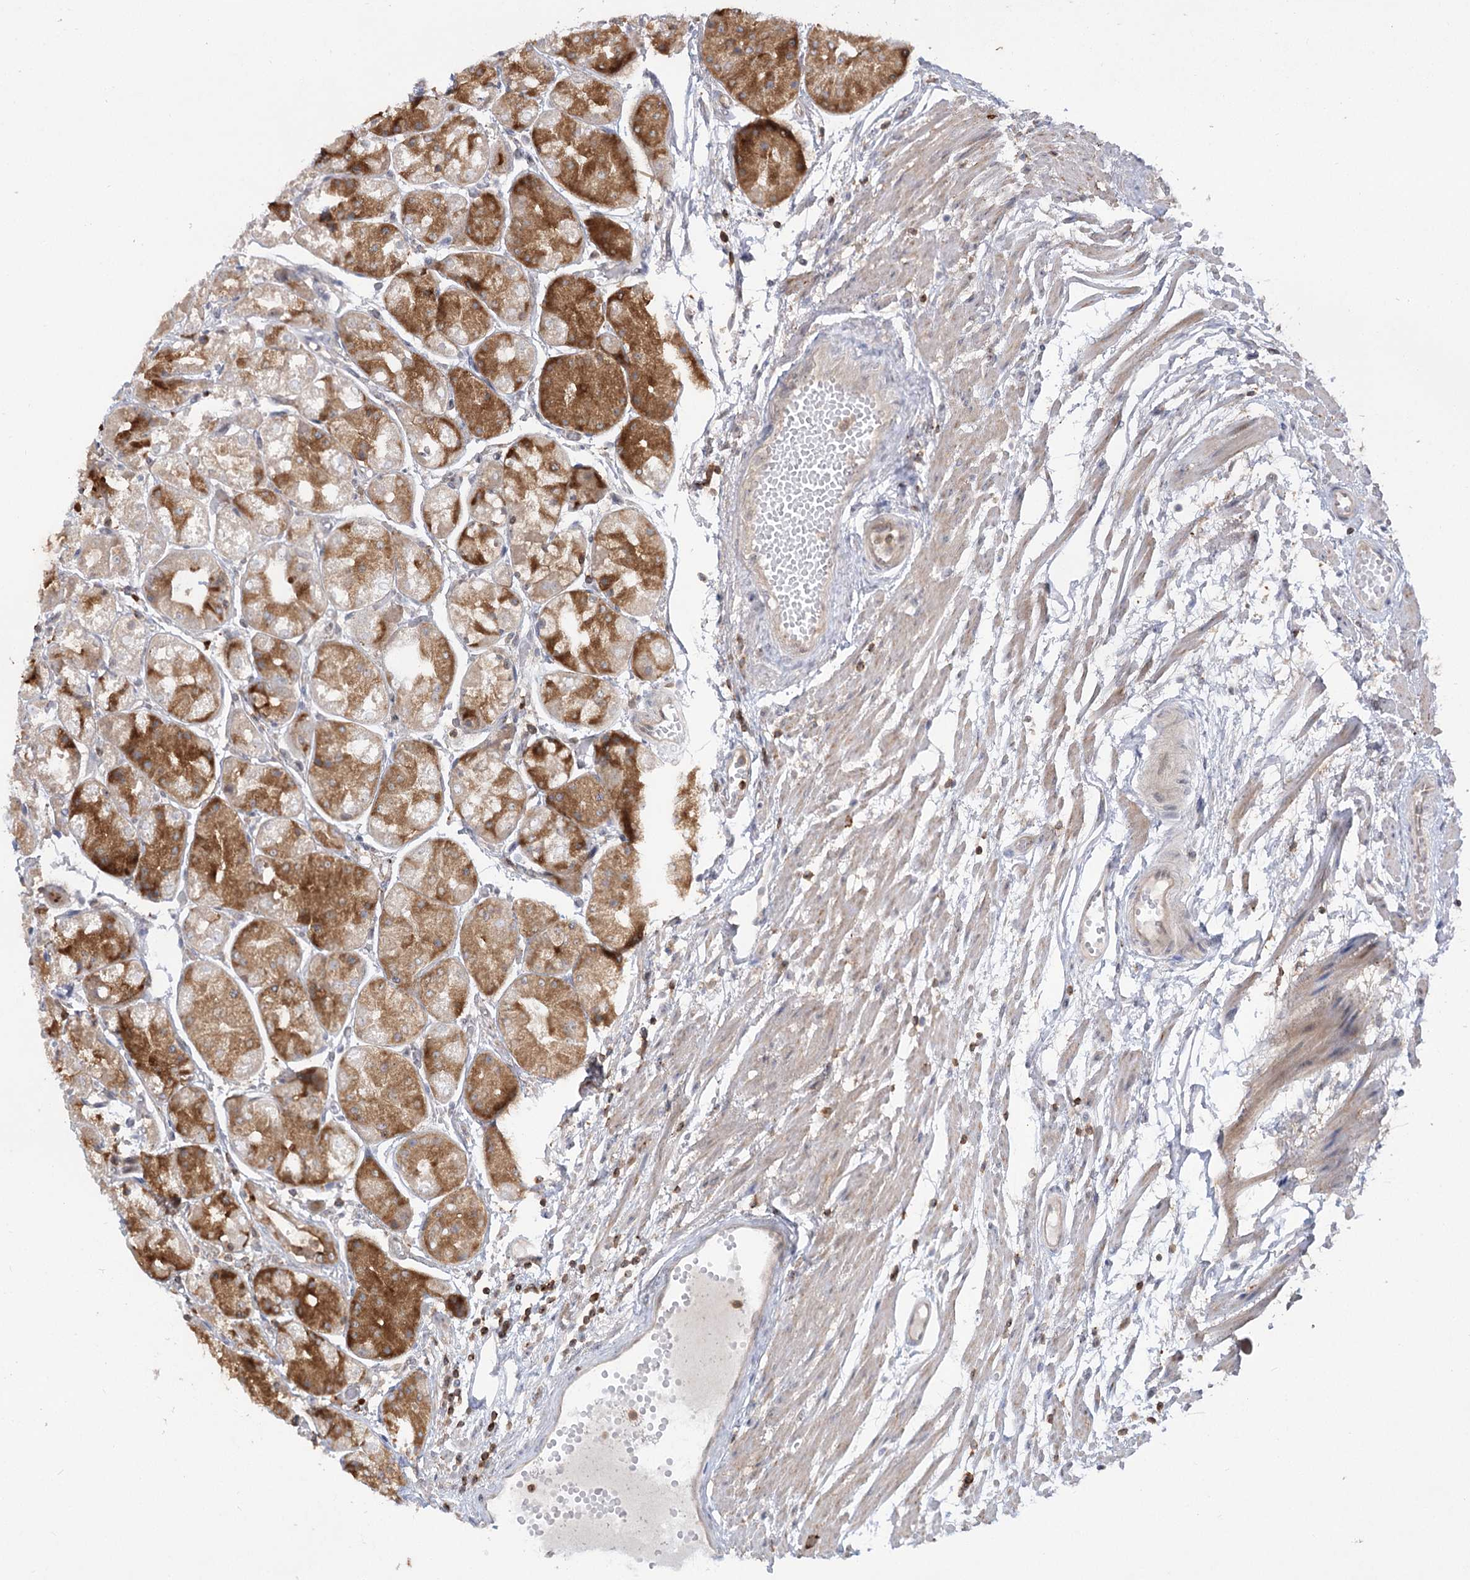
{"staining": {"intensity": "strong", "quantity": ">75%", "location": "cytoplasmic/membranous"}, "tissue": "stomach", "cell_type": "Glandular cells", "image_type": "normal", "snomed": [{"axis": "morphology", "description": "Normal tissue, NOS"}, {"axis": "topography", "description": "Stomach, upper"}], "caption": "Immunohistochemical staining of unremarkable human stomach demonstrates high levels of strong cytoplasmic/membranous expression in about >75% of glandular cells. (IHC, brightfield microscopy, high magnification).", "gene": "SYTL1", "patient": {"sex": "male", "age": 72}}